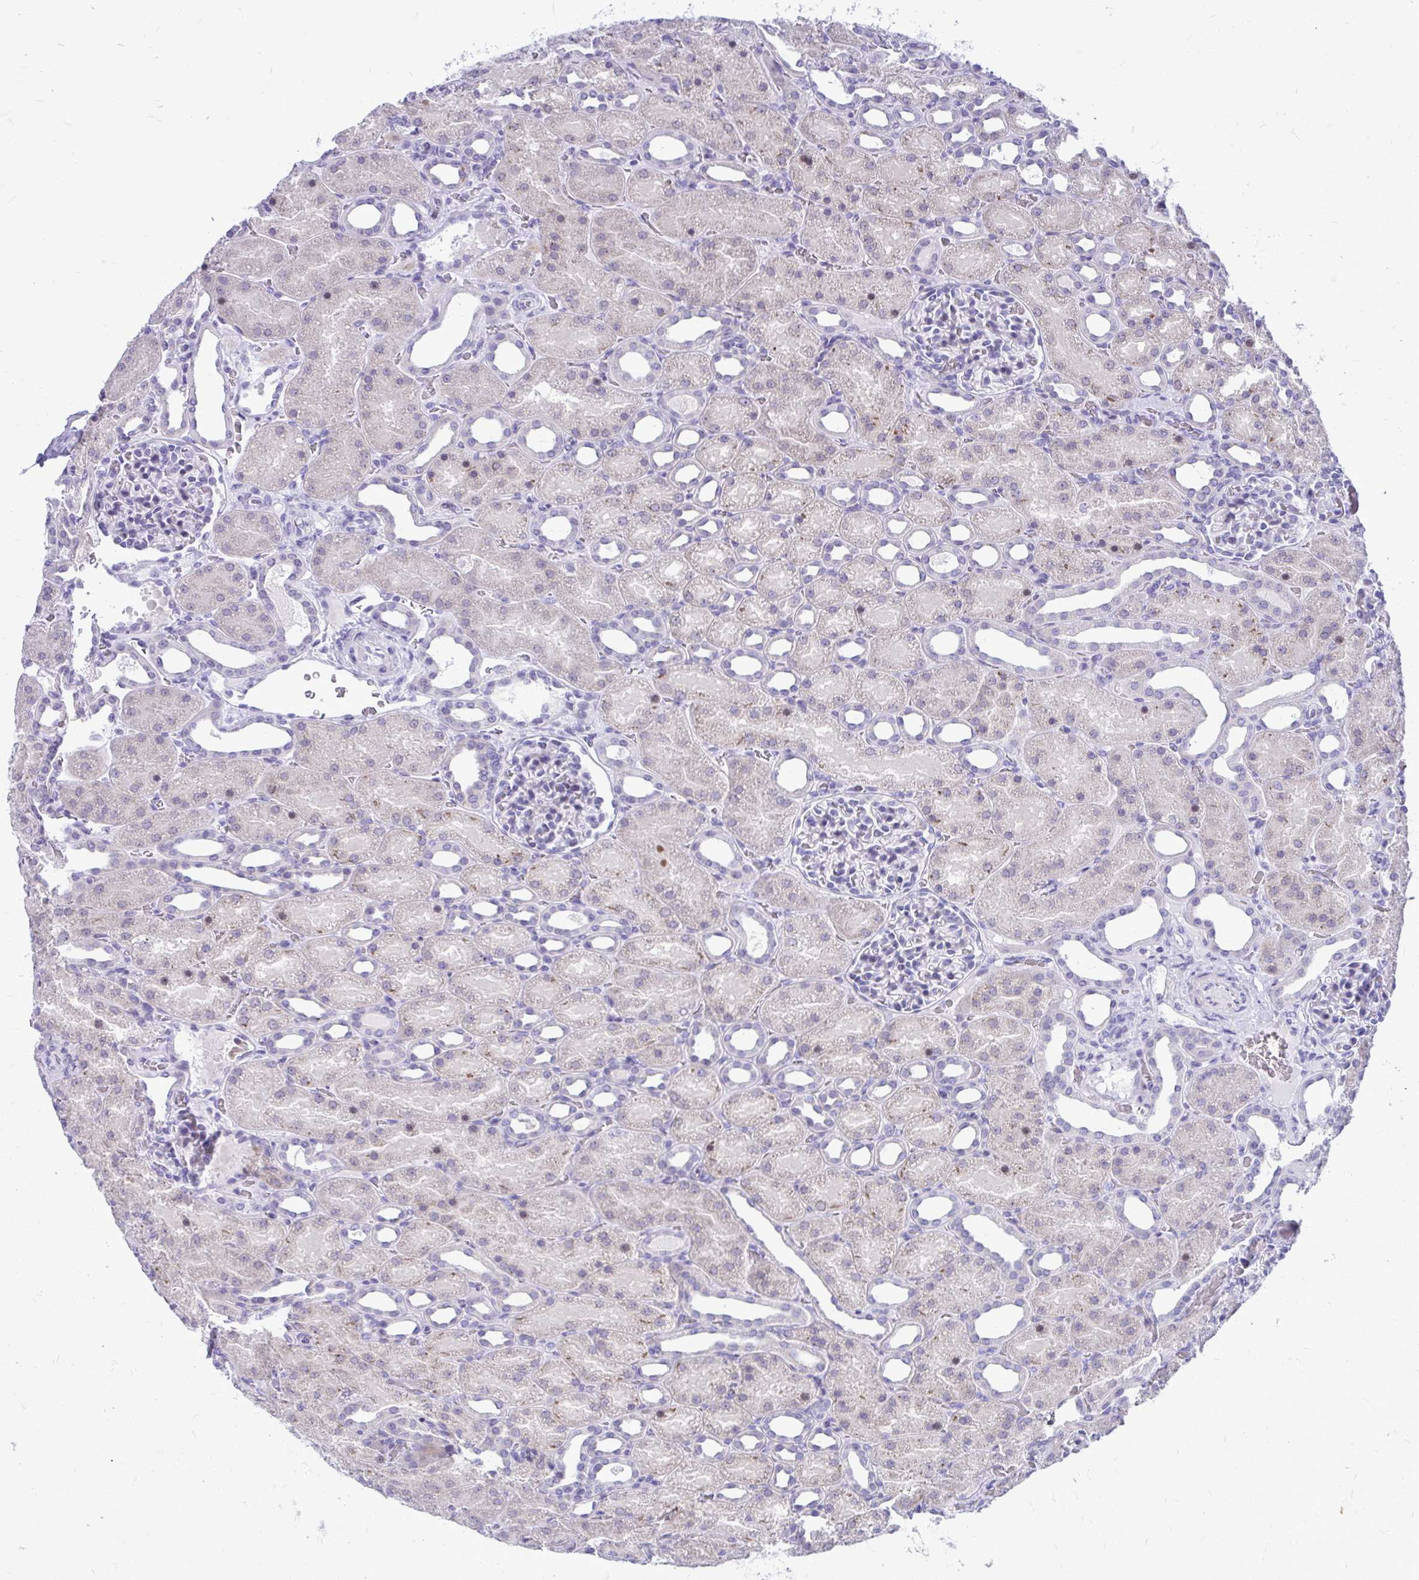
{"staining": {"intensity": "negative", "quantity": "none", "location": "none"}, "tissue": "kidney", "cell_type": "Cells in glomeruli", "image_type": "normal", "snomed": [{"axis": "morphology", "description": "Normal tissue, NOS"}, {"axis": "topography", "description": "Kidney"}], "caption": "This is an immunohistochemistry image of unremarkable kidney. There is no expression in cells in glomeruli.", "gene": "LCN15", "patient": {"sex": "male", "age": 2}}